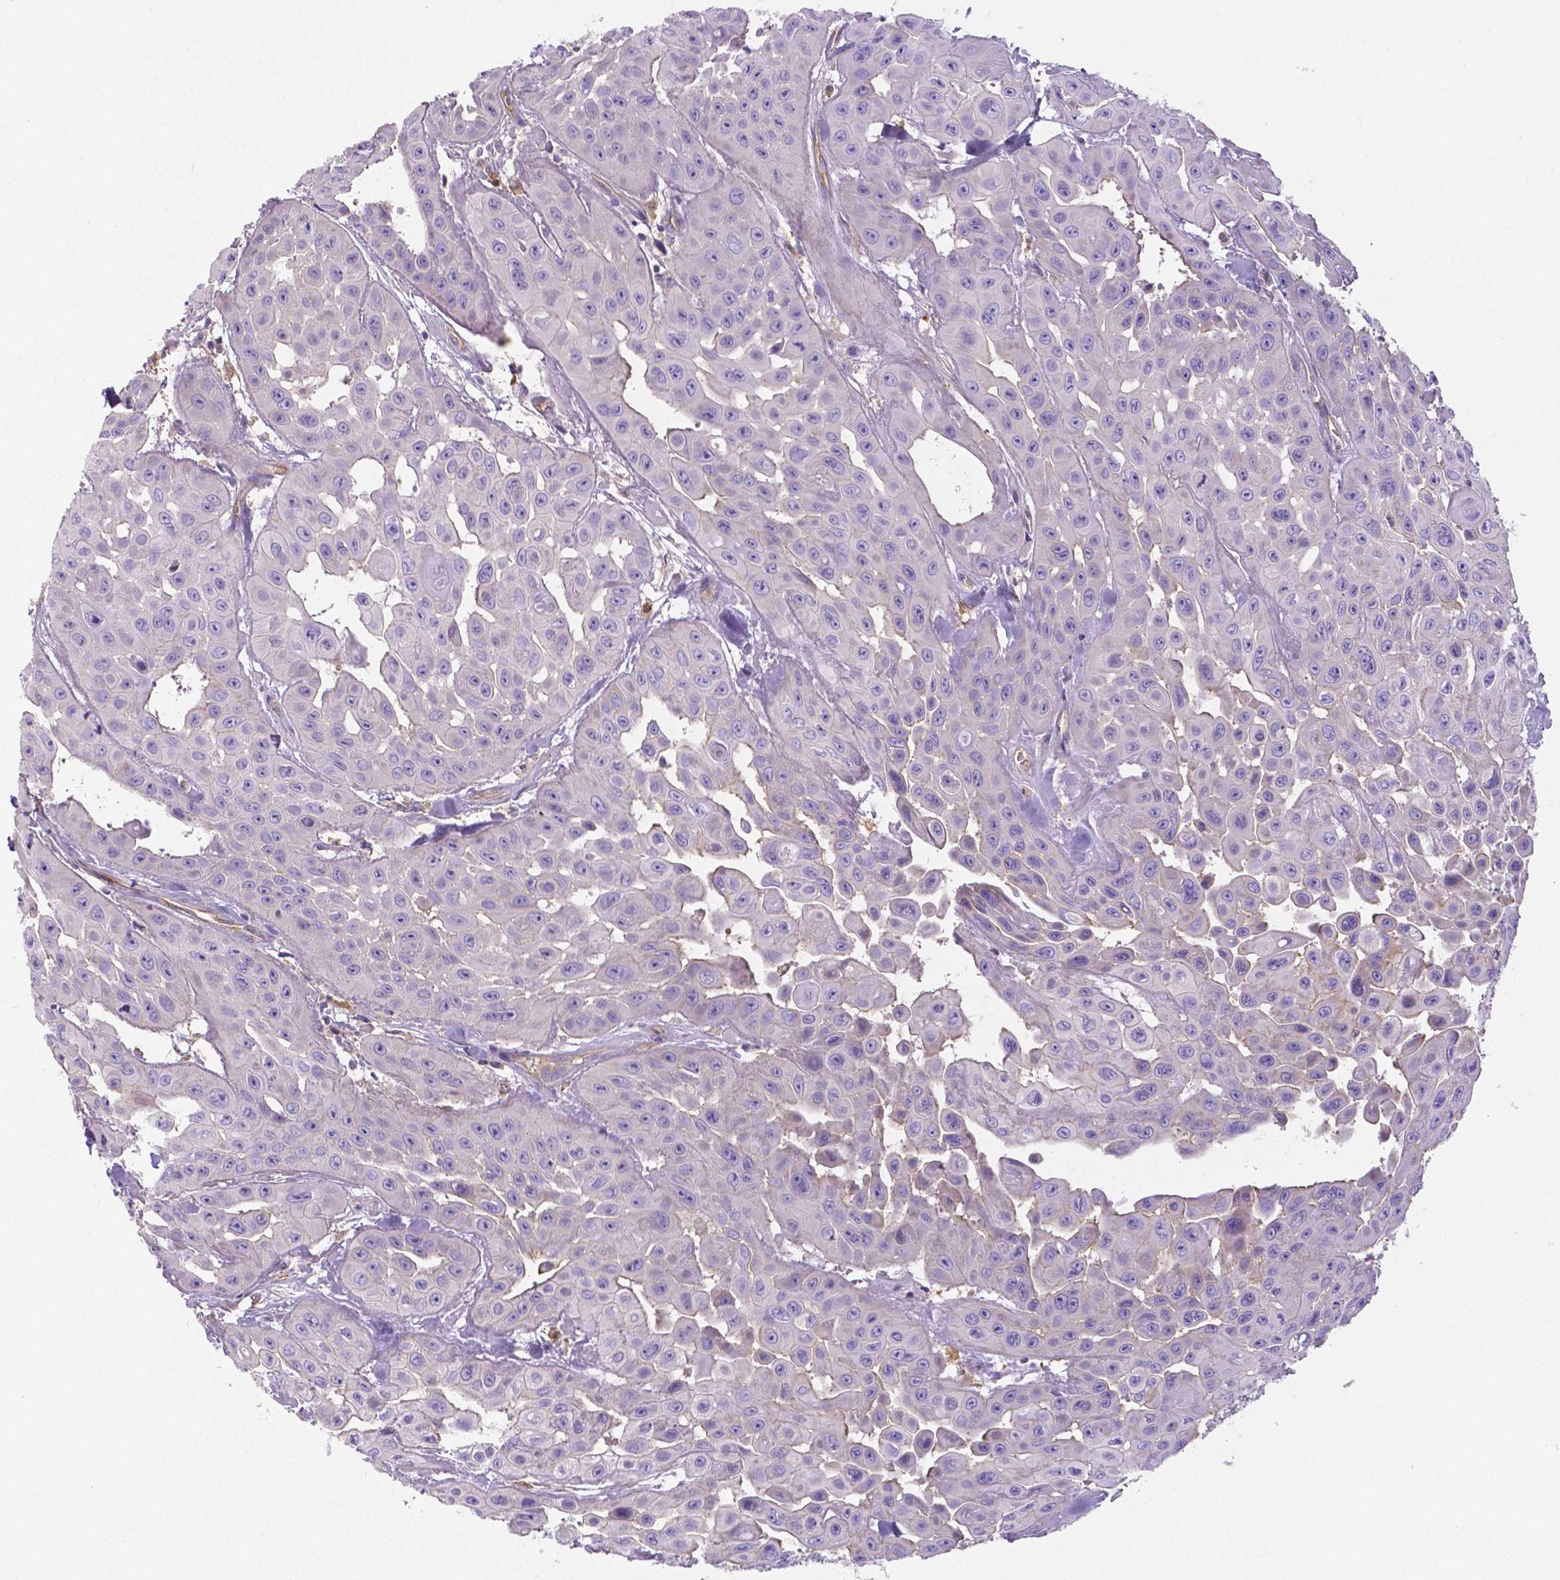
{"staining": {"intensity": "negative", "quantity": "none", "location": "none"}, "tissue": "head and neck cancer", "cell_type": "Tumor cells", "image_type": "cancer", "snomed": [{"axis": "morphology", "description": "Adenocarcinoma, NOS"}, {"axis": "topography", "description": "Head-Neck"}], "caption": "High power microscopy image of an immunohistochemistry histopathology image of adenocarcinoma (head and neck), revealing no significant expression in tumor cells. (Brightfield microscopy of DAB immunohistochemistry at high magnification).", "gene": "CRMP1", "patient": {"sex": "male", "age": 73}}